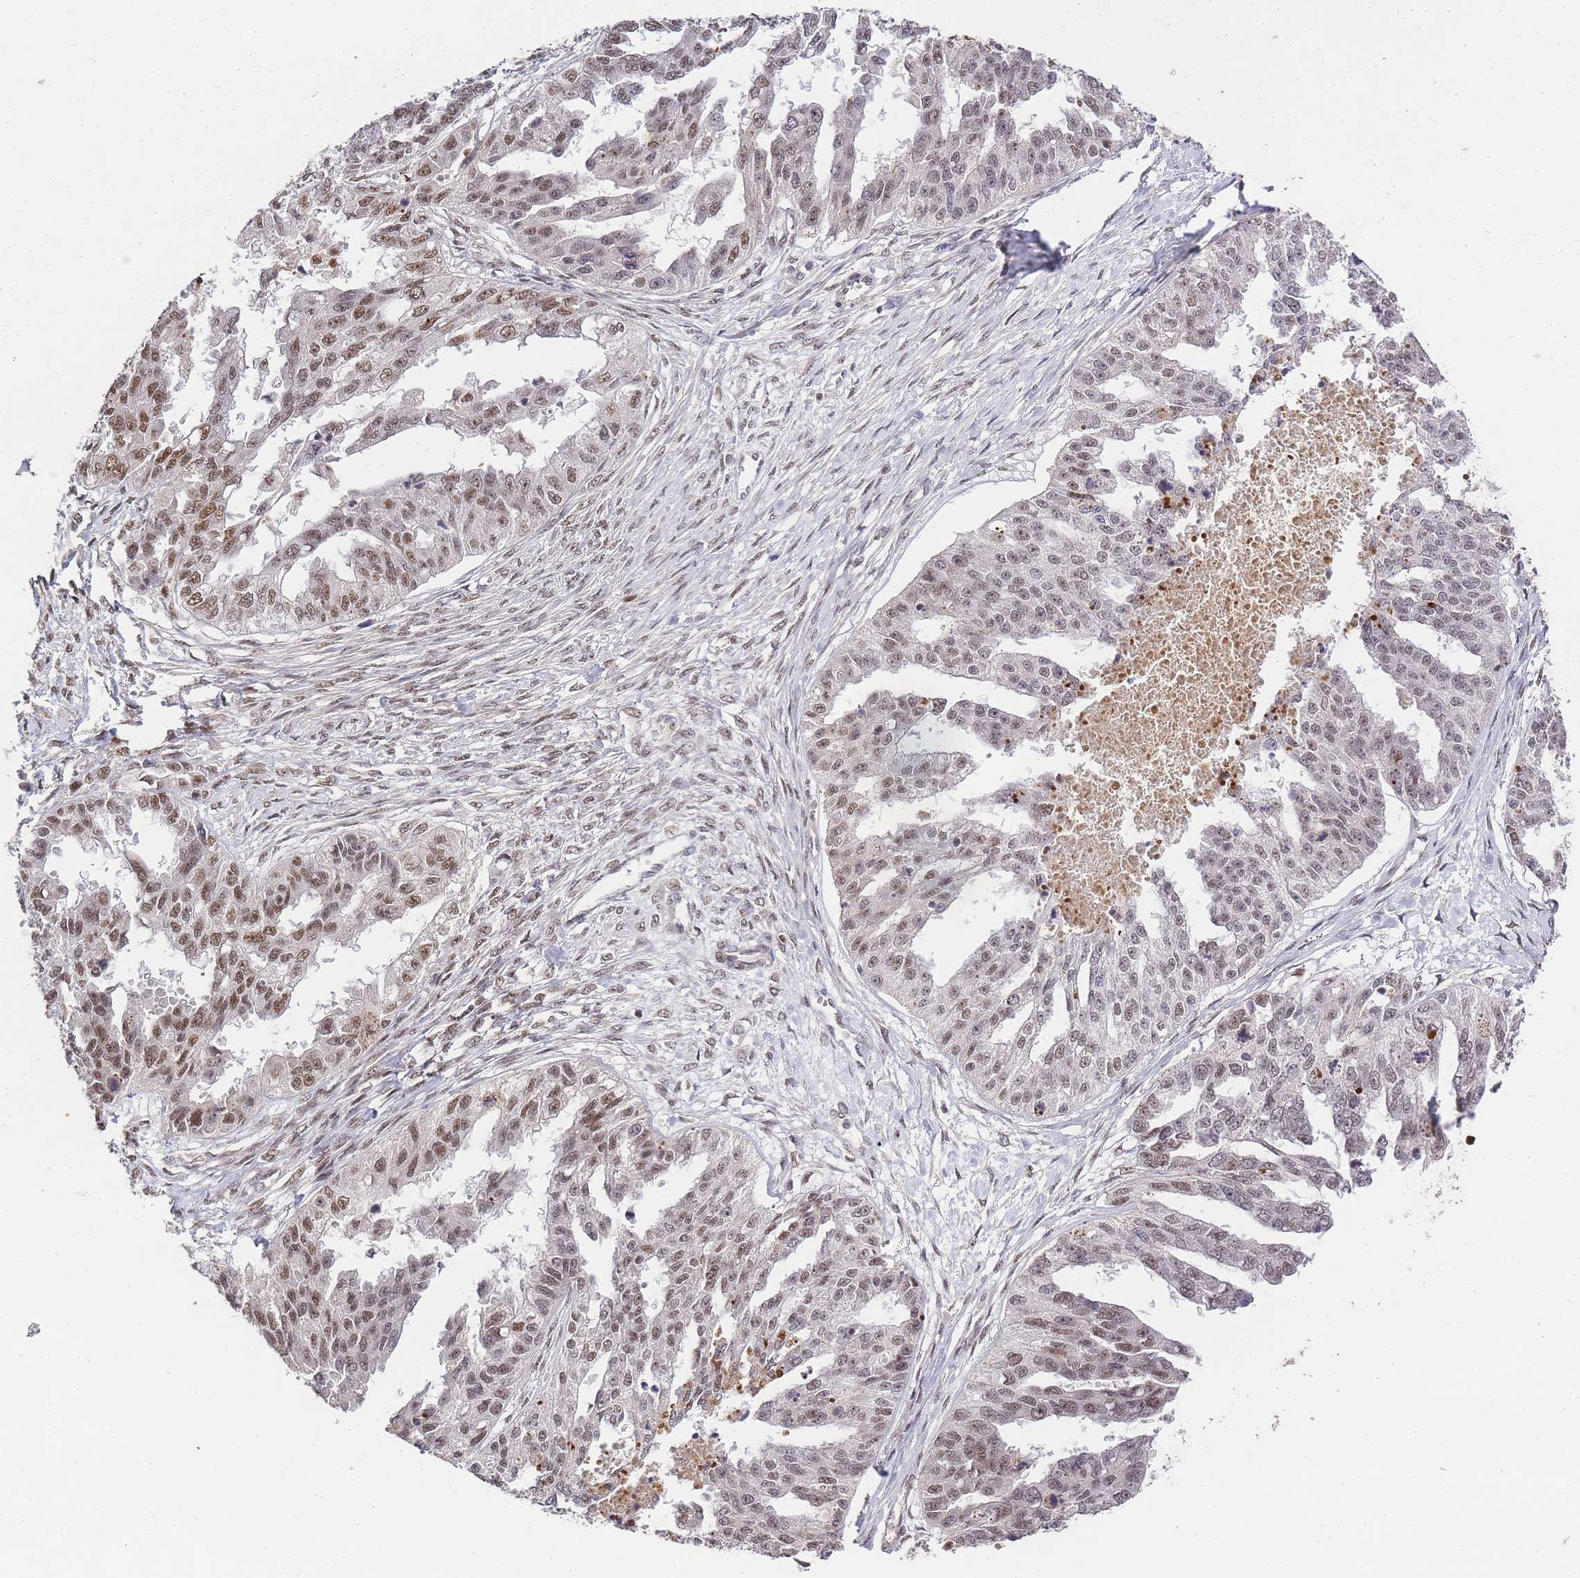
{"staining": {"intensity": "moderate", "quantity": "25%-75%", "location": "nuclear"}, "tissue": "ovarian cancer", "cell_type": "Tumor cells", "image_type": "cancer", "snomed": [{"axis": "morphology", "description": "Cystadenocarcinoma, serous, NOS"}, {"axis": "topography", "description": "Ovary"}], "caption": "Immunohistochemistry image of neoplastic tissue: ovarian serous cystadenocarcinoma stained using immunohistochemistry reveals medium levels of moderate protein expression localized specifically in the nuclear of tumor cells, appearing as a nuclear brown color.", "gene": "PRKDC", "patient": {"sex": "female", "age": 58}}